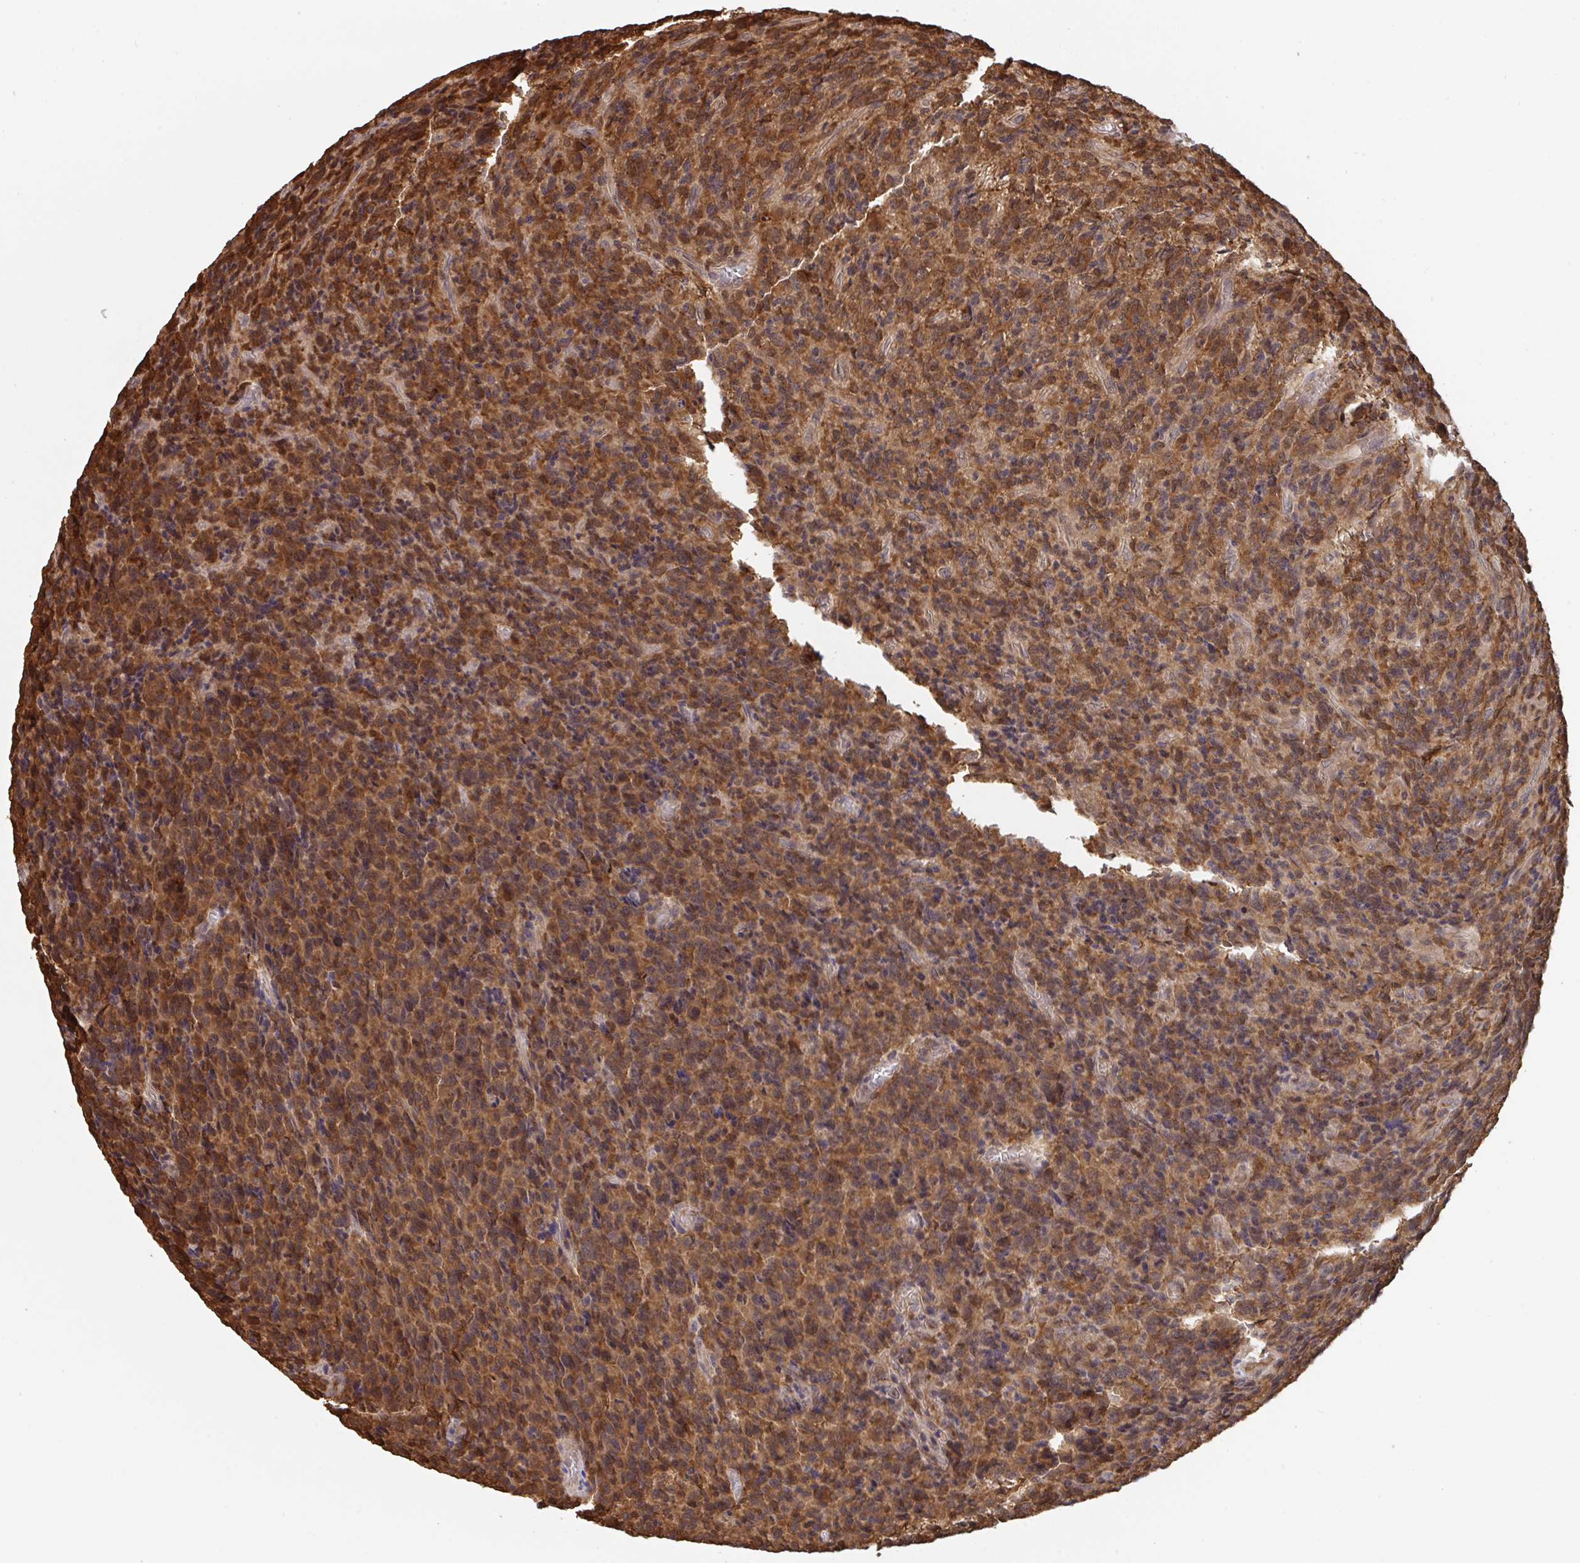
{"staining": {"intensity": "strong", "quantity": ">75%", "location": "cytoplasmic/membranous,nuclear"}, "tissue": "glioma", "cell_type": "Tumor cells", "image_type": "cancer", "snomed": [{"axis": "morphology", "description": "Glioma, malignant, High grade"}, {"axis": "topography", "description": "Brain"}], "caption": "Malignant high-grade glioma stained with immunohistochemistry displays strong cytoplasmic/membranous and nuclear staining in about >75% of tumor cells.", "gene": "TIGAR", "patient": {"sex": "male", "age": 76}}